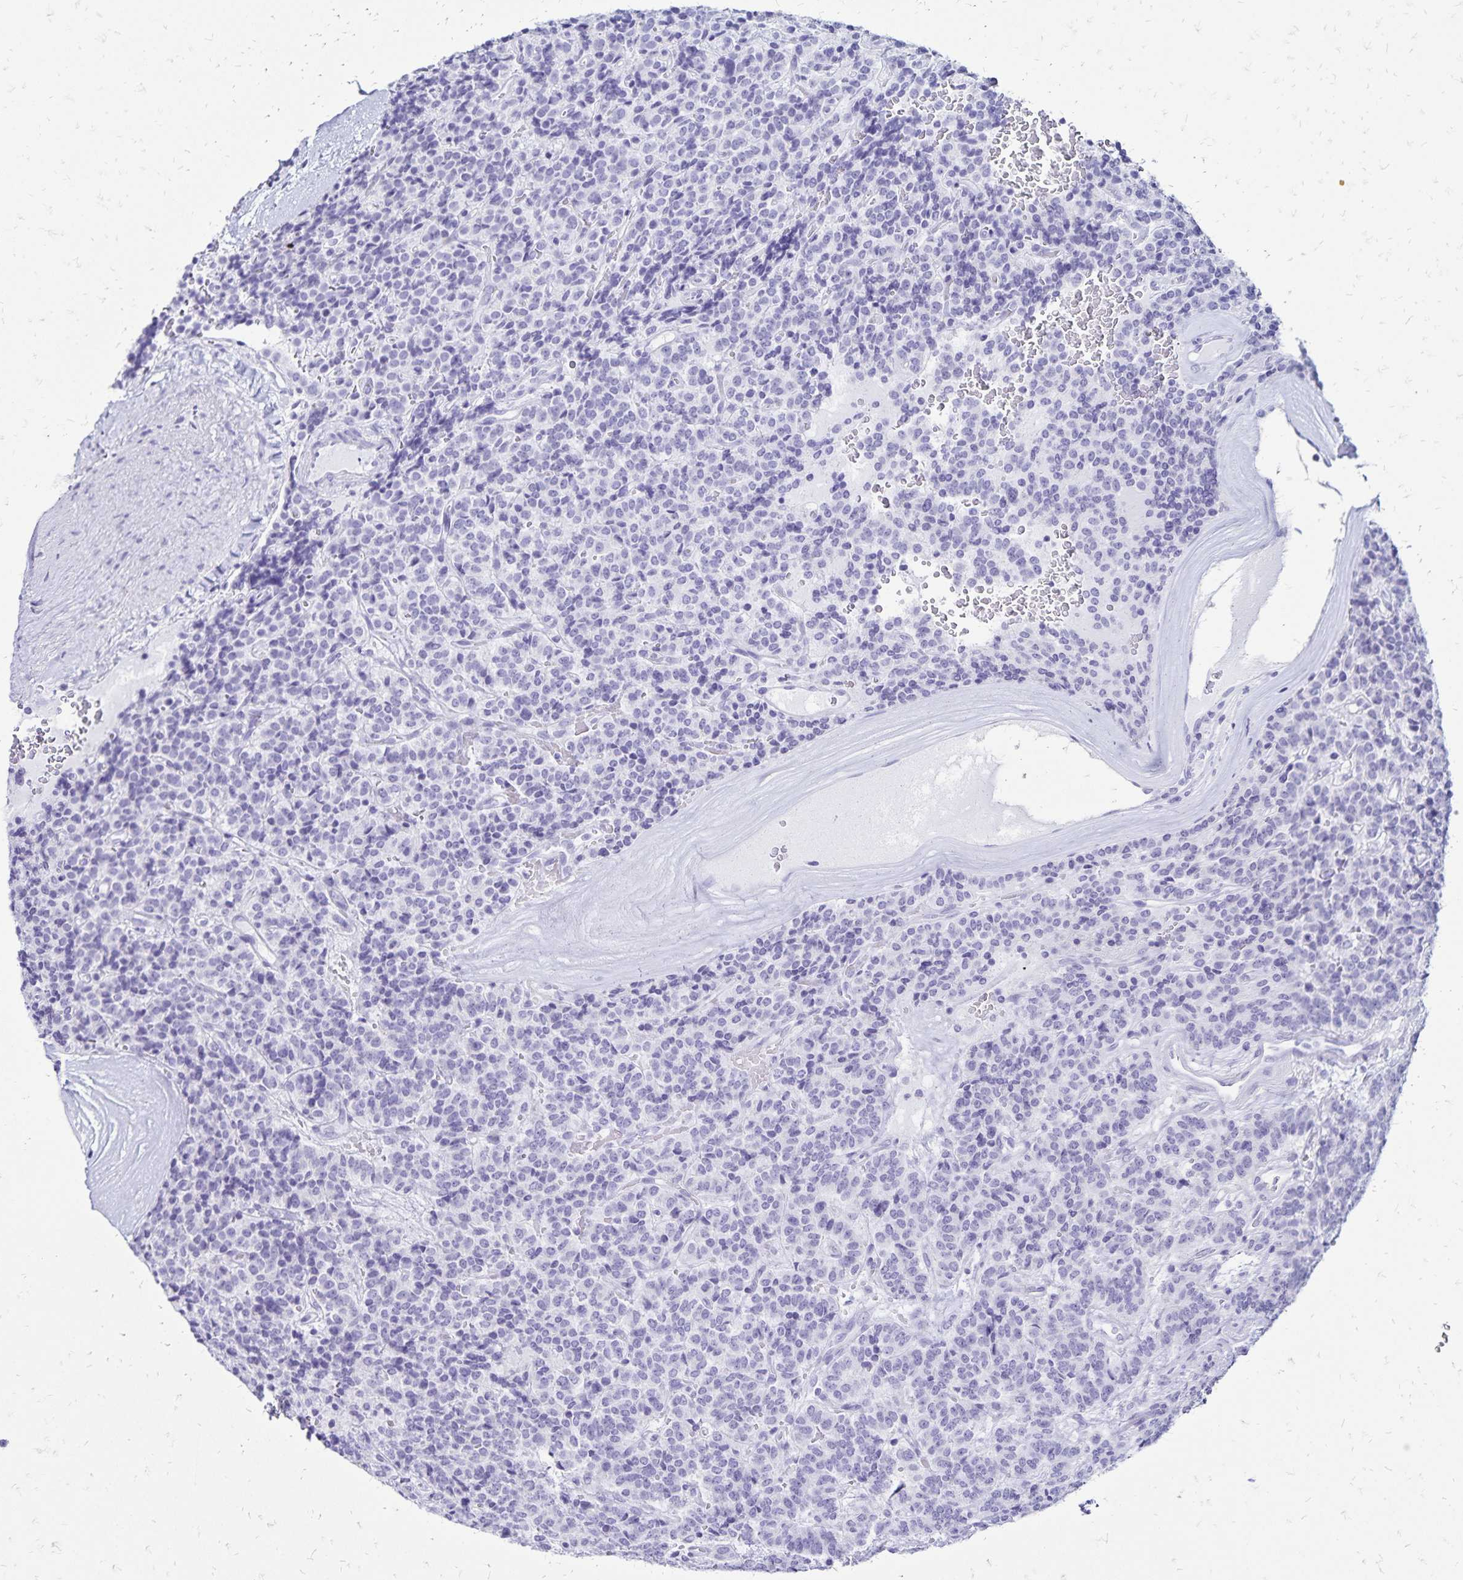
{"staining": {"intensity": "negative", "quantity": "none", "location": "none"}, "tissue": "carcinoid", "cell_type": "Tumor cells", "image_type": "cancer", "snomed": [{"axis": "morphology", "description": "Carcinoid, malignant, NOS"}, {"axis": "topography", "description": "Pancreas"}], "caption": "This is a image of IHC staining of carcinoid, which shows no positivity in tumor cells.", "gene": "LIN28B", "patient": {"sex": "male", "age": 36}}